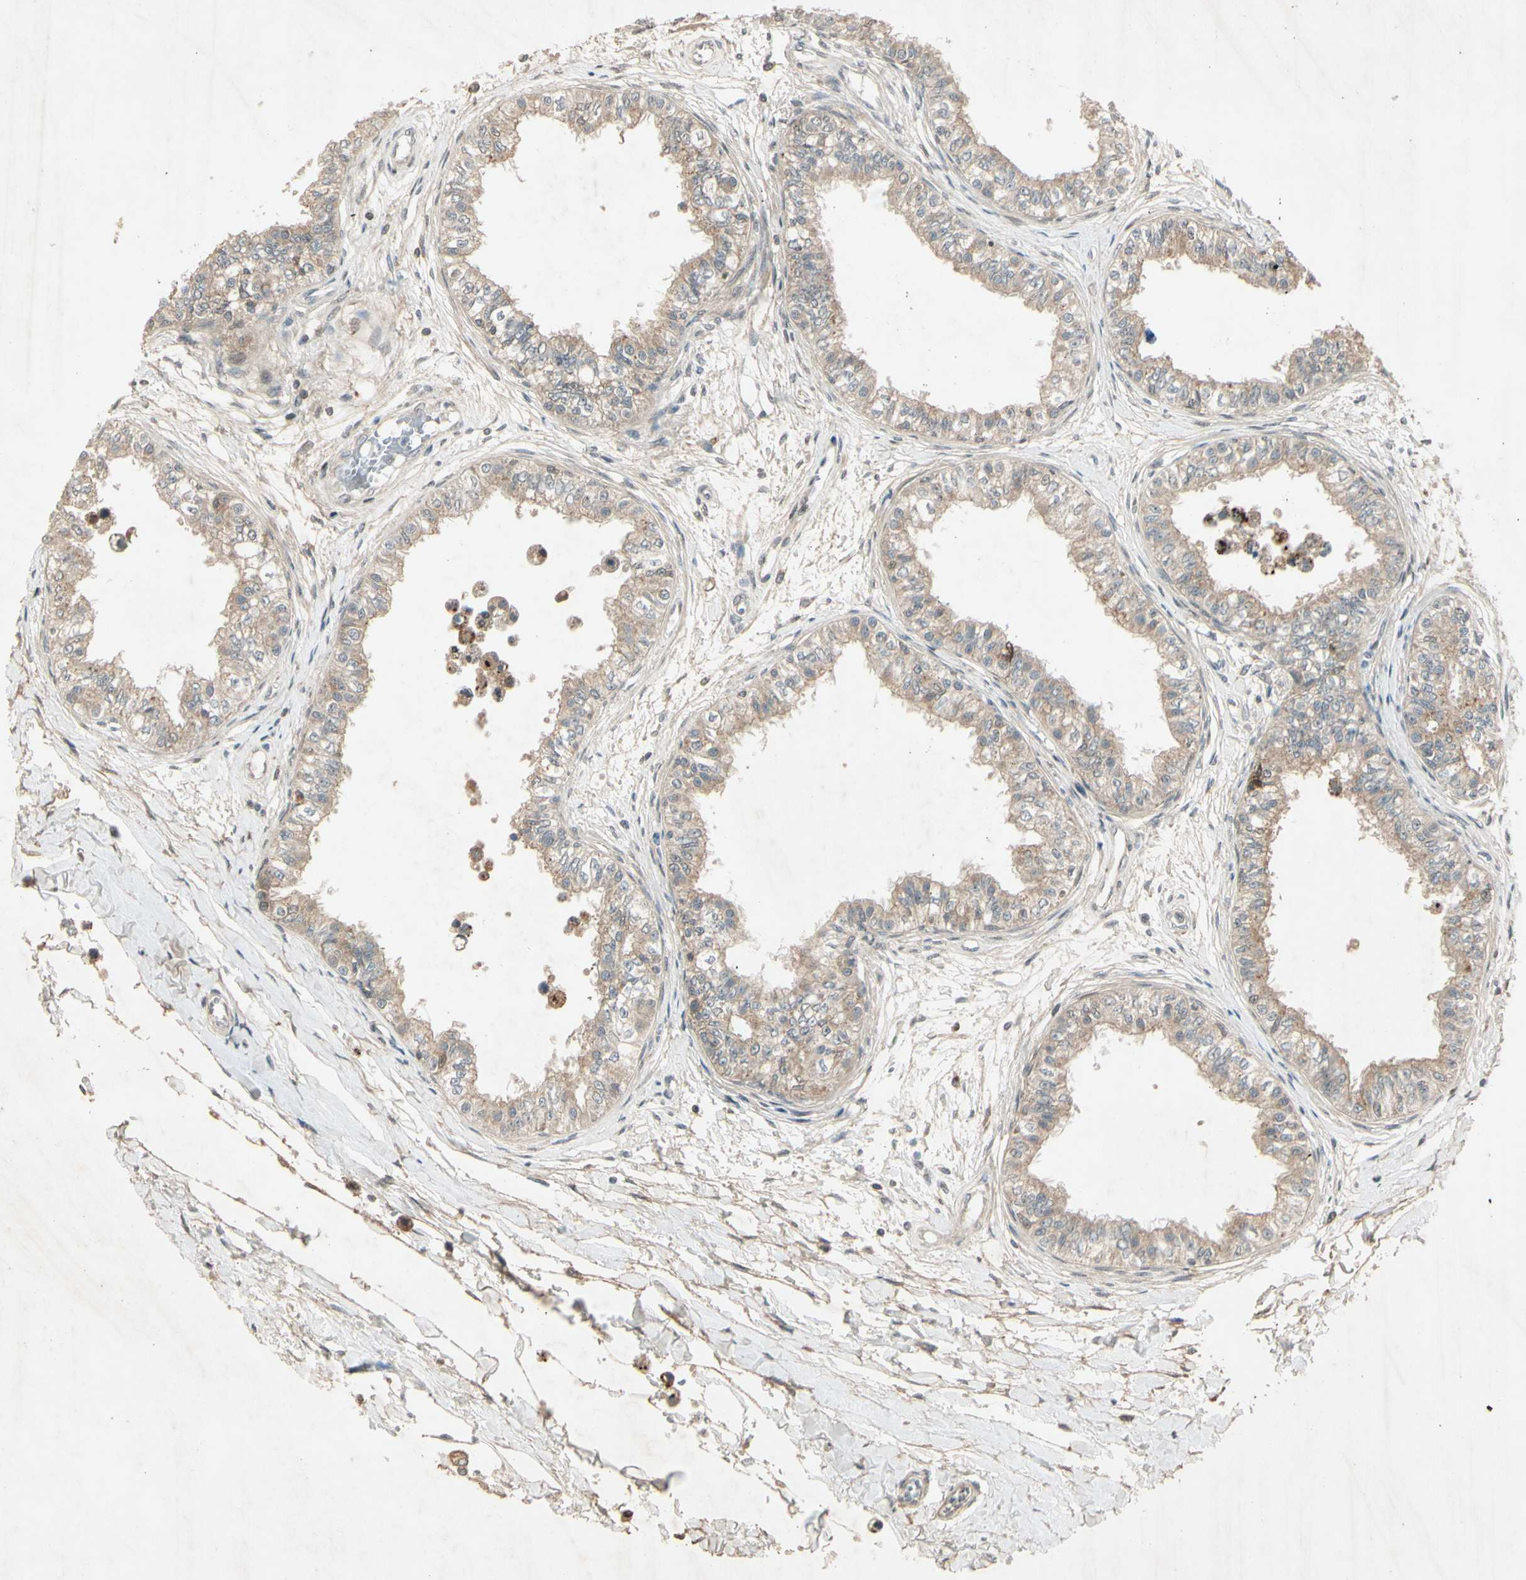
{"staining": {"intensity": "moderate", "quantity": ">75%", "location": "cytoplasmic/membranous"}, "tissue": "epididymis", "cell_type": "Glandular cells", "image_type": "normal", "snomed": [{"axis": "morphology", "description": "Normal tissue, NOS"}, {"axis": "morphology", "description": "Adenocarcinoma, metastatic, NOS"}, {"axis": "topography", "description": "Testis"}, {"axis": "topography", "description": "Epididymis"}], "caption": "Glandular cells demonstrate medium levels of moderate cytoplasmic/membranous staining in approximately >75% of cells in benign human epididymis. Immunohistochemistry (ihc) stains the protein of interest in brown and the nuclei are stained blue.", "gene": "FHDC1", "patient": {"sex": "male", "age": 26}}